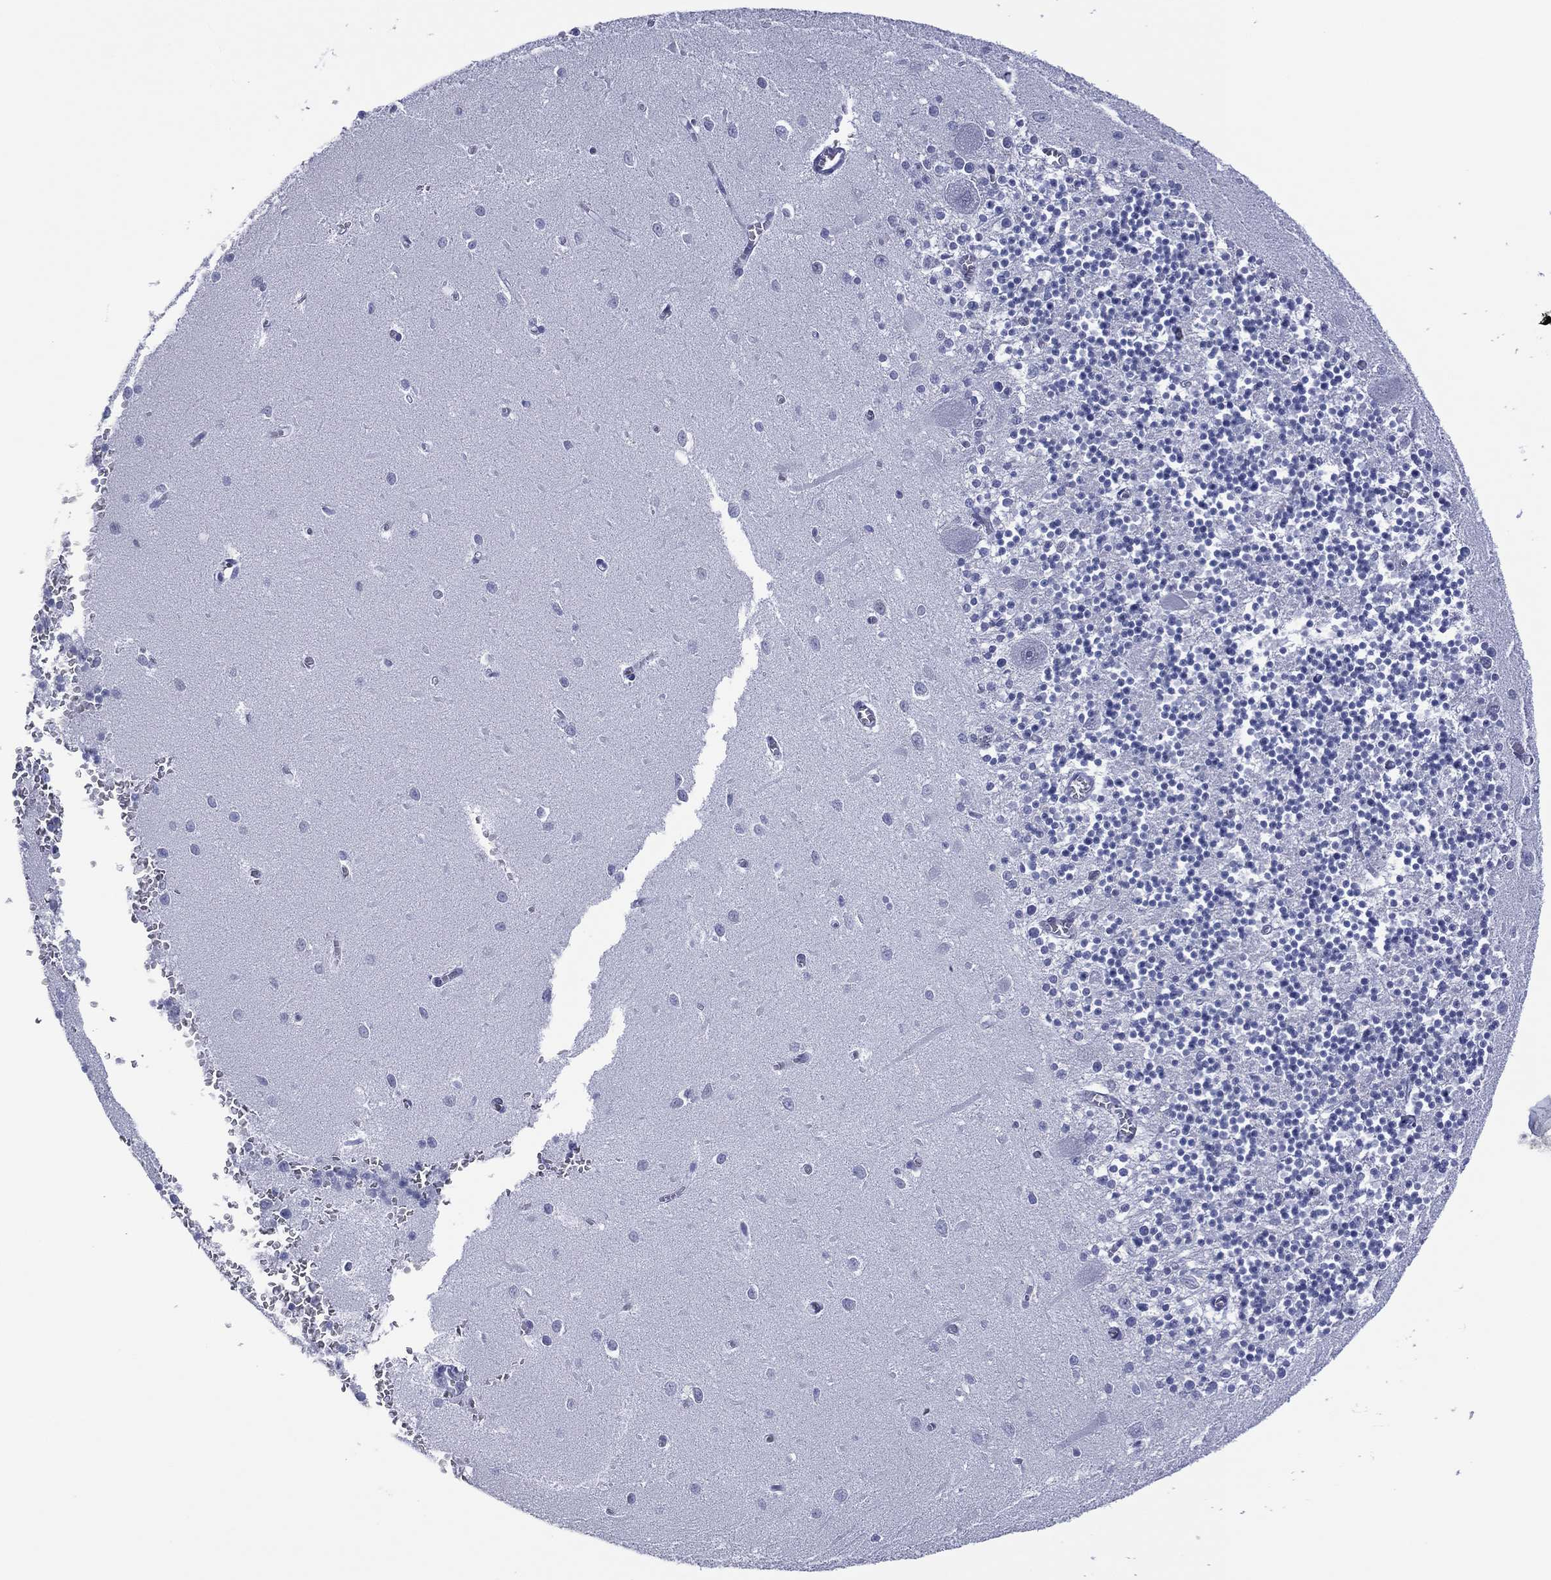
{"staining": {"intensity": "negative", "quantity": "none", "location": "none"}, "tissue": "cerebellum", "cell_type": "Cells in granular layer", "image_type": "normal", "snomed": [{"axis": "morphology", "description": "Normal tissue, NOS"}, {"axis": "topography", "description": "Cerebellum"}], "caption": "DAB (3,3'-diaminobenzidine) immunohistochemical staining of normal human cerebellum demonstrates no significant positivity in cells in granular layer.", "gene": "UTF1", "patient": {"sex": "female", "age": 64}}